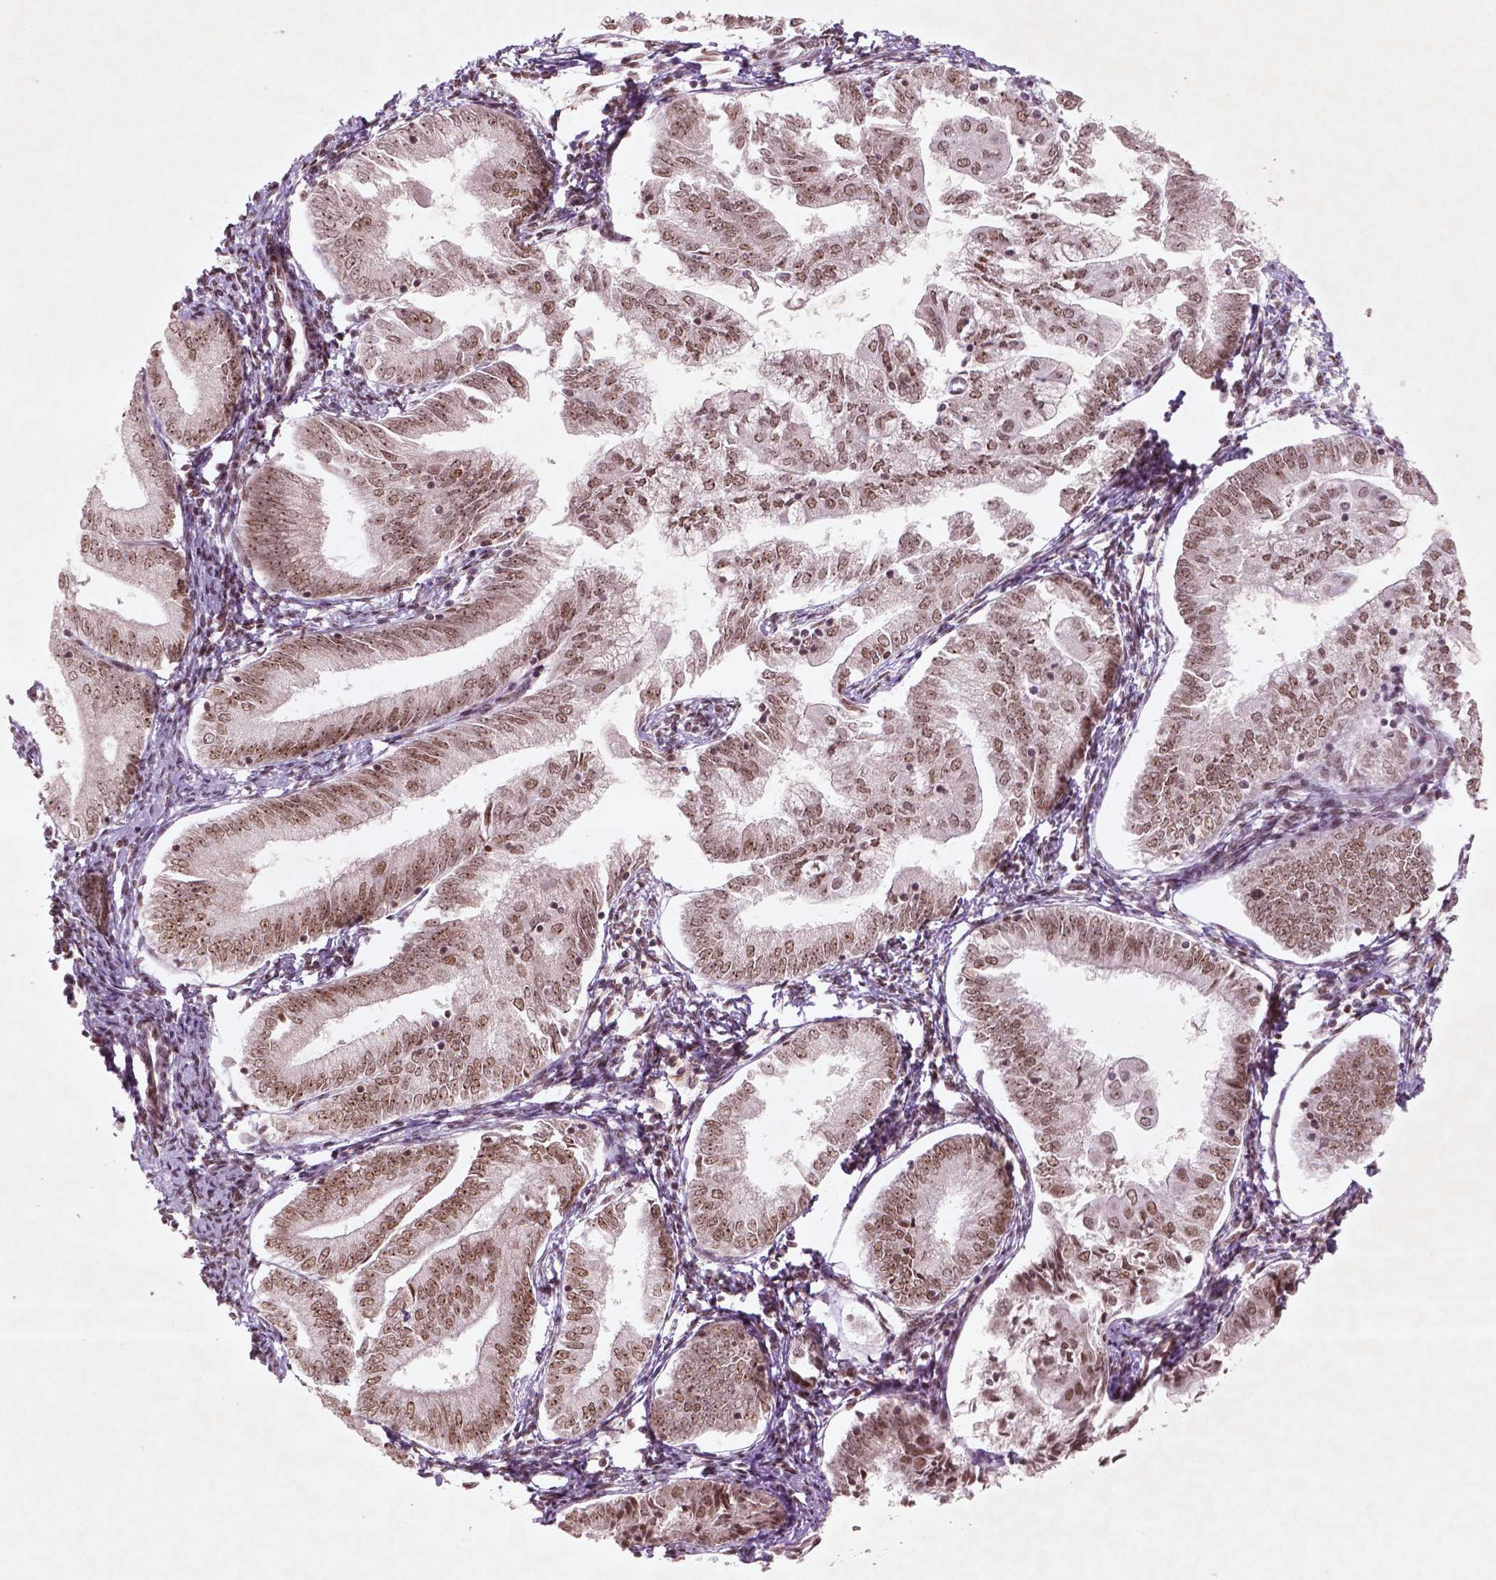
{"staining": {"intensity": "moderate", "quantity": ">75%", "location": "nuclear"}, "tissue": "endometrial cancer", "cell_type": "Tumor cells", "image_type": "cancer", "snomed": [{"axis": "morphology", "description": "Adenocarcinoma, NOS"}, {"axis": "topography", "description": "Endometrium"}], "caption": "Immunohistochemical staining of endometrial cancer (adenocarcinoma) demonstrates medium levels of moderate nuclear expression in approximately >75% of tumor cells. (IHC, brightfield microscopy, high magnification).", "gene": "HMG20B", "patient": {"sex": "female", "age": 55}}